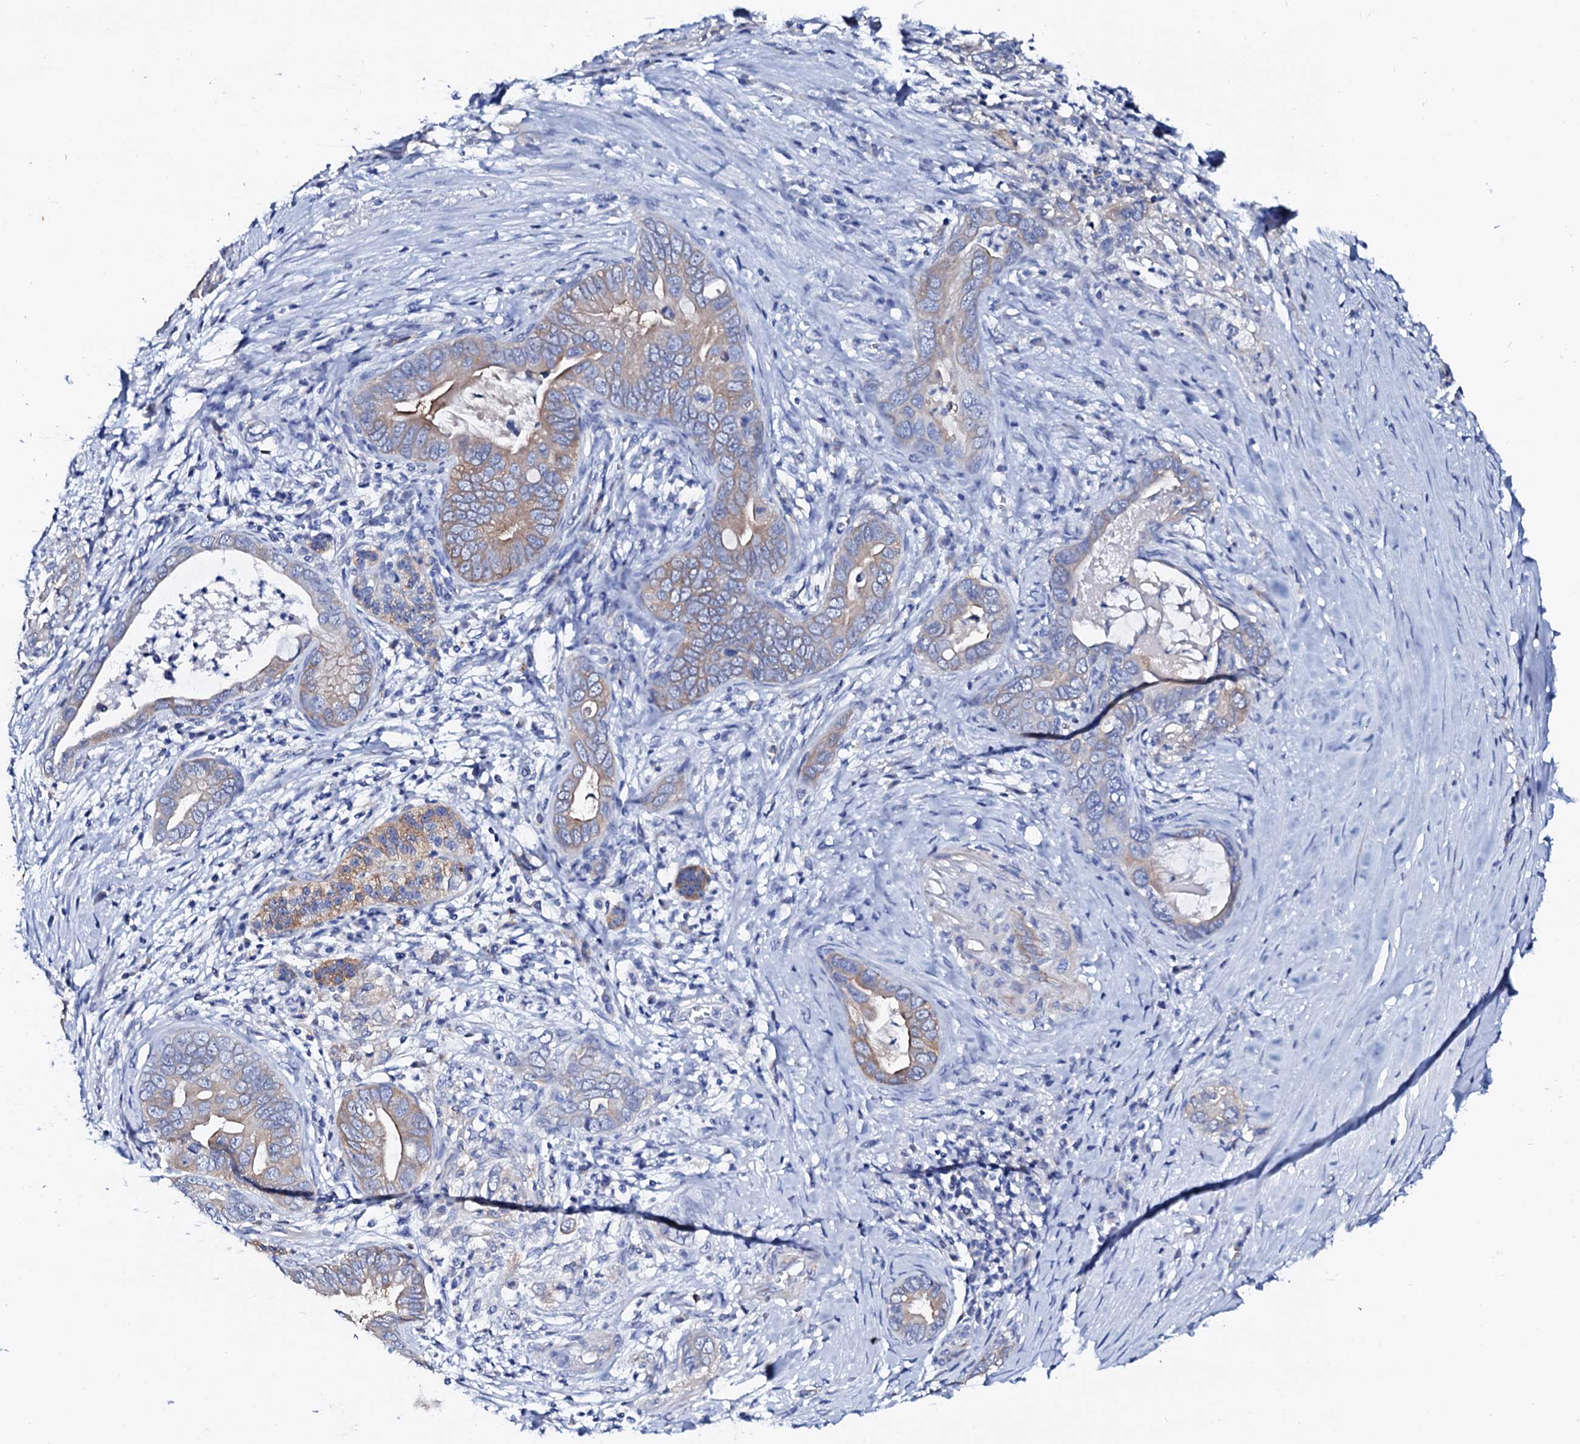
{"staining": {"intensity": "weak", "quantity": "25%-75%", "location": "cytoplasmic/membranous"}, "tissue": "pancreatic cancer", "cell_type": "Tumor cells", "image_type": "cancer", "snomed": [{"axis": "morphology", "description": "Adenocarcinoma, NOS"}, {"axis": "topography", "description": "Pancreas"}], "caption": "A histopathology image showing weak cytoplasmic/membranous expression in about 25%-75% of tumor cells in pancreatic adenocarcinoma, as visualized by brown immunohistochemical staining.", "gene": "GLB1L3", "patient": {"sex": "male", "age": 75}}